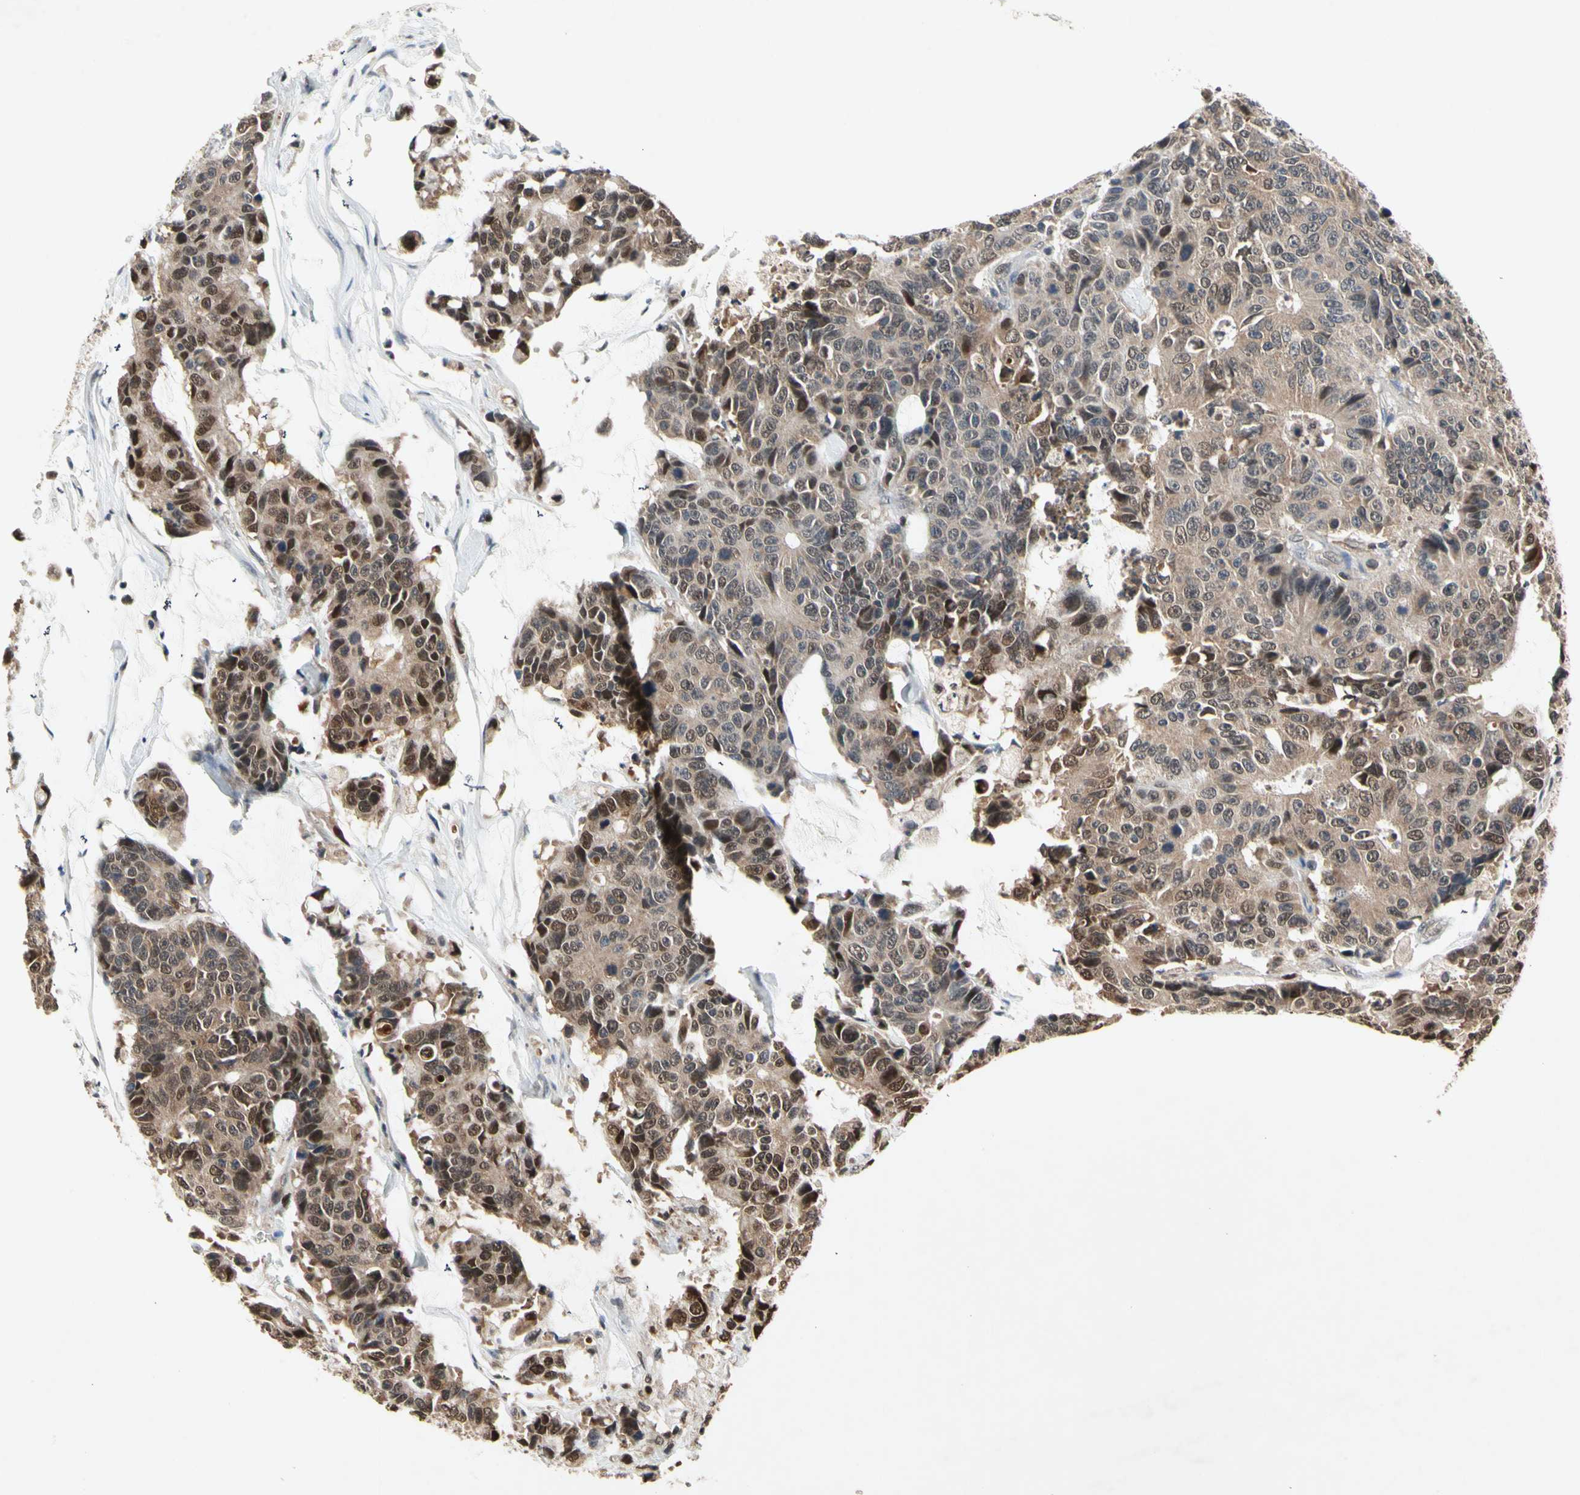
{"staining": {"intensity": "weak", "quantity": ">75%", "location": "cytoplasmic/membranous"}, "tissue": "colorectal cancer", "cell_type": "Tumor cells", "image_type": "cancer", "snomed": [{"axis": "morphology", "description": "Adenocarcinoma, NOS"}, {"axis": "topography", "description": "Colon"}], "caption": "A micrograph of human colorectal cancer (adenocarcinoma) stained for a protein reveals weak cytoplasmic/membranous brown staining in tumor cells. Nuclei are stained in blue.", "gene": "GSR", "patient": {"sex": "female", "age": 86}}